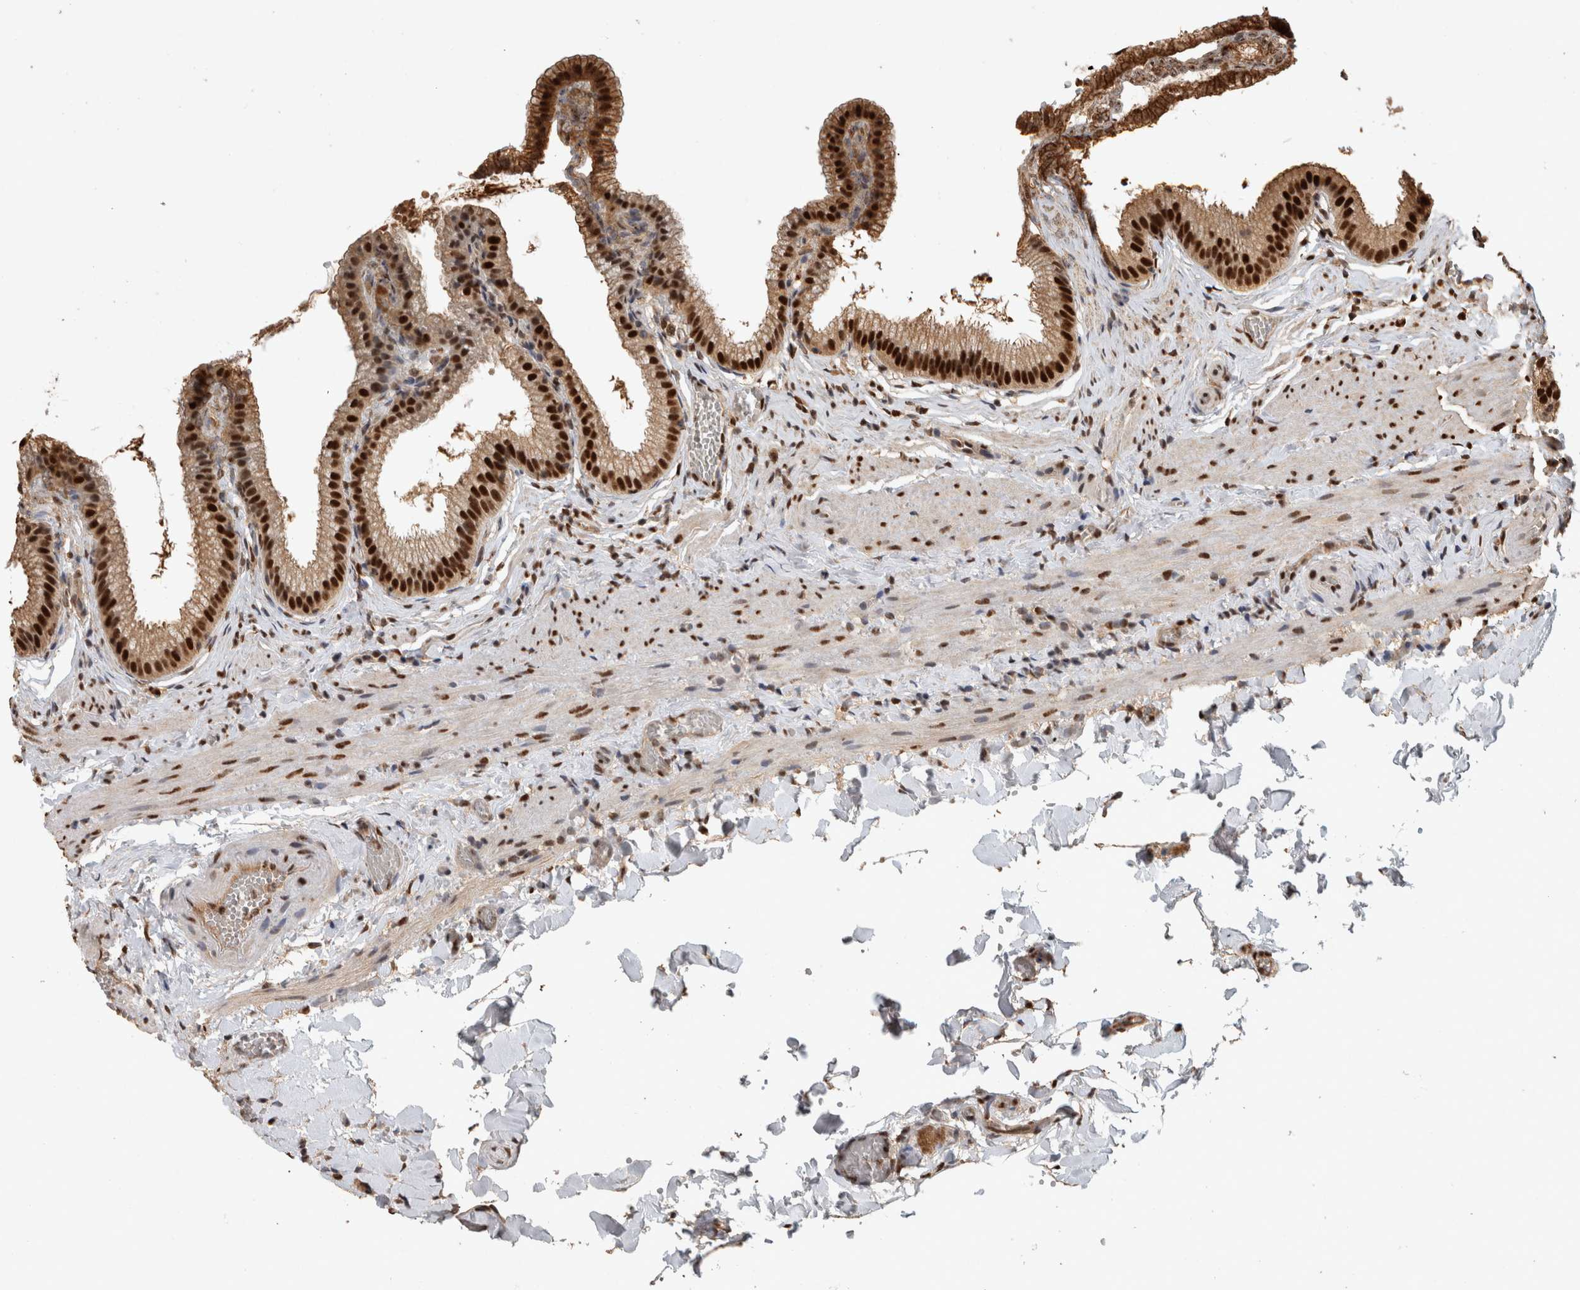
{"staining": {"intensity": "strong", "quantity": ">75%", "location": "nuclear"}, "tissue": "gallbladder", "cell_type": "Glandular cells", "image_type": "normal", "snomed": [{"axis": "morphology", "description": "Normal tissue, NOS"}, {"axis": "topography", "description": "Gallbladder"}], "caption": "A high-resolution micrograph shows immunohistochemistry staining of normal gallbladder, which shows strong nuclear expression in about >75% of glandular cells. The protein is shown in brown color, while the nuclei are stained blue.", "gene": "RAD50", "patient": {"sex": "male", "age": 38}}